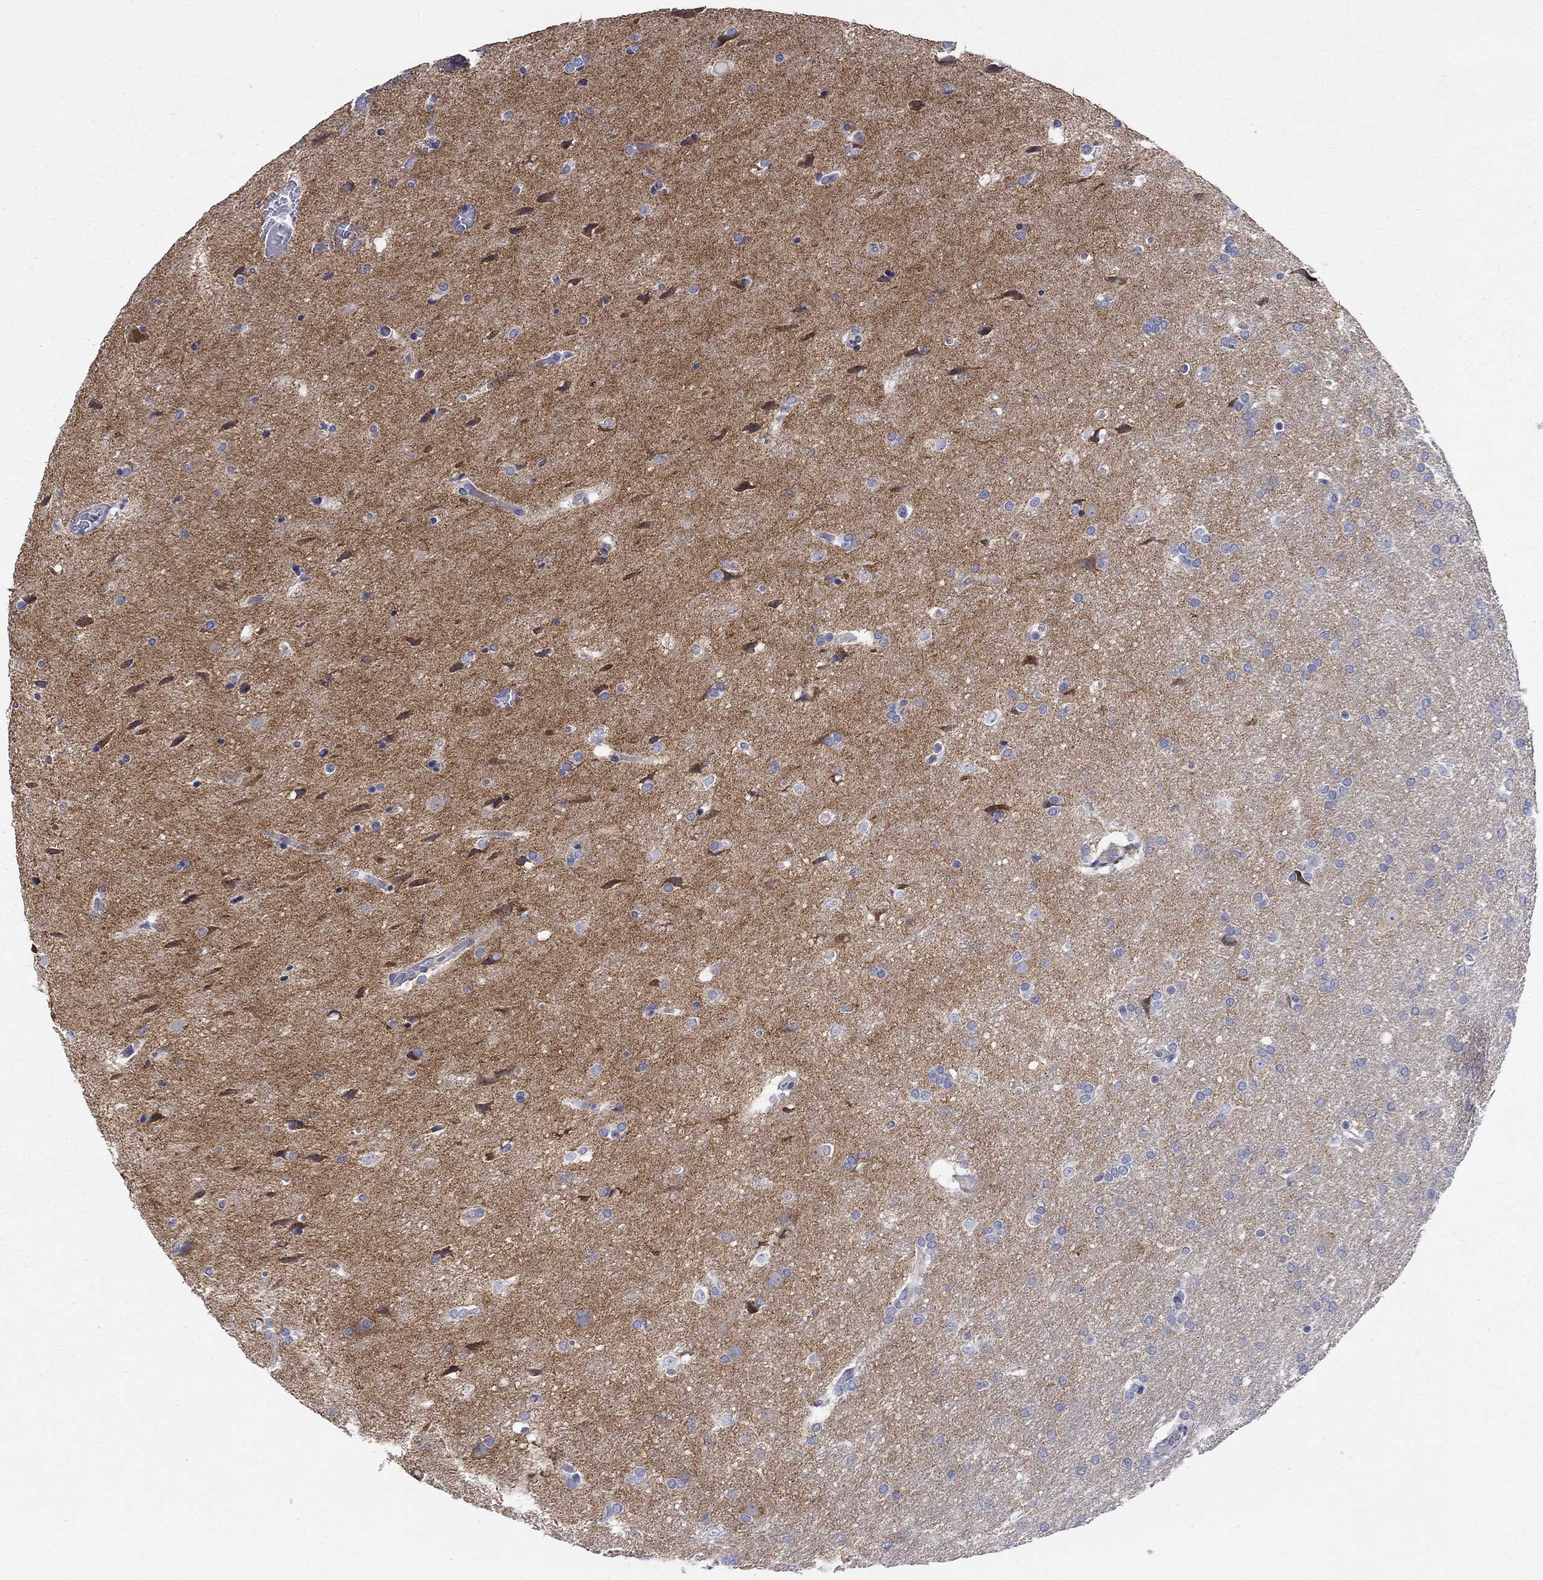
{"staining": {"intensity": "negative", "quantity": "none", "location": "none"}, "tissue": "glioma", "cell_type": "Tumor cells", "image_type": "cancer", "snomed": [{"axis": "morphology", "description": "Glioma, malignant, Low grade"}, {"axis": "topography", "description": "Brain"}], "caption": "High magnification brightfield microscopy of malignant glioma (low-grade) stained with DAB (brown) and counterstained with hematoxylin (blue): tumor cells show no significant staining.", "gene": "RCAN1", "patient": {"sex": "female", "age": 32}}